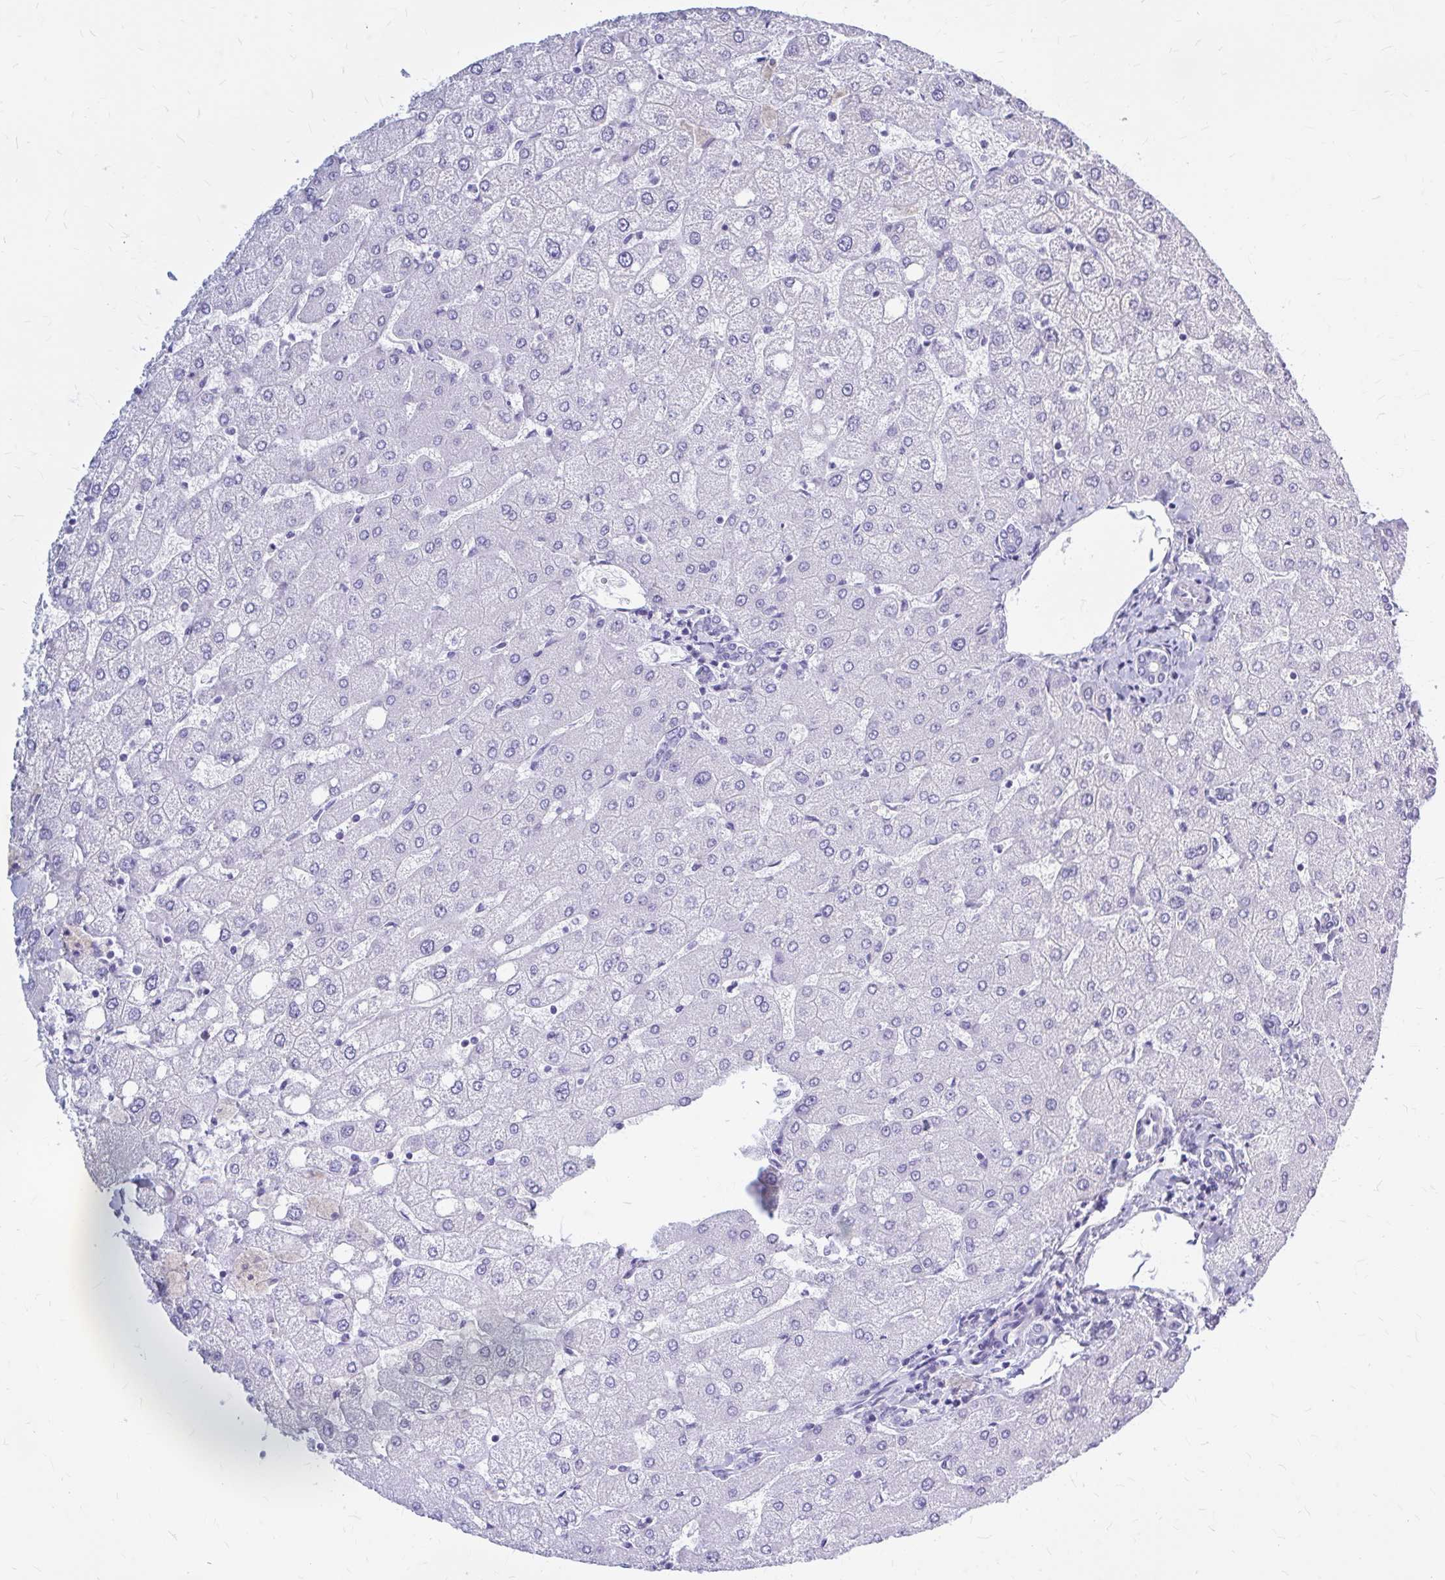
{"staining": {"intensity": "negative", "quantity": "none", "location": "none"}, "tissue": "liver", "cell_type": "Cholangiocytes", "image_type": "normal", "snomed": [{"axis": "morphology", "description": "Normal tissue, NOS"}, {"axis": "topography", "description": "Liver"}], "caption": "A high-resolution photomicrograph shows IHC staining of unremarkable liver, which shows no significant expression in cholangiocytes.", "gene": "KLHDC7A", "patient": {"sex": "female", "age": 54}}